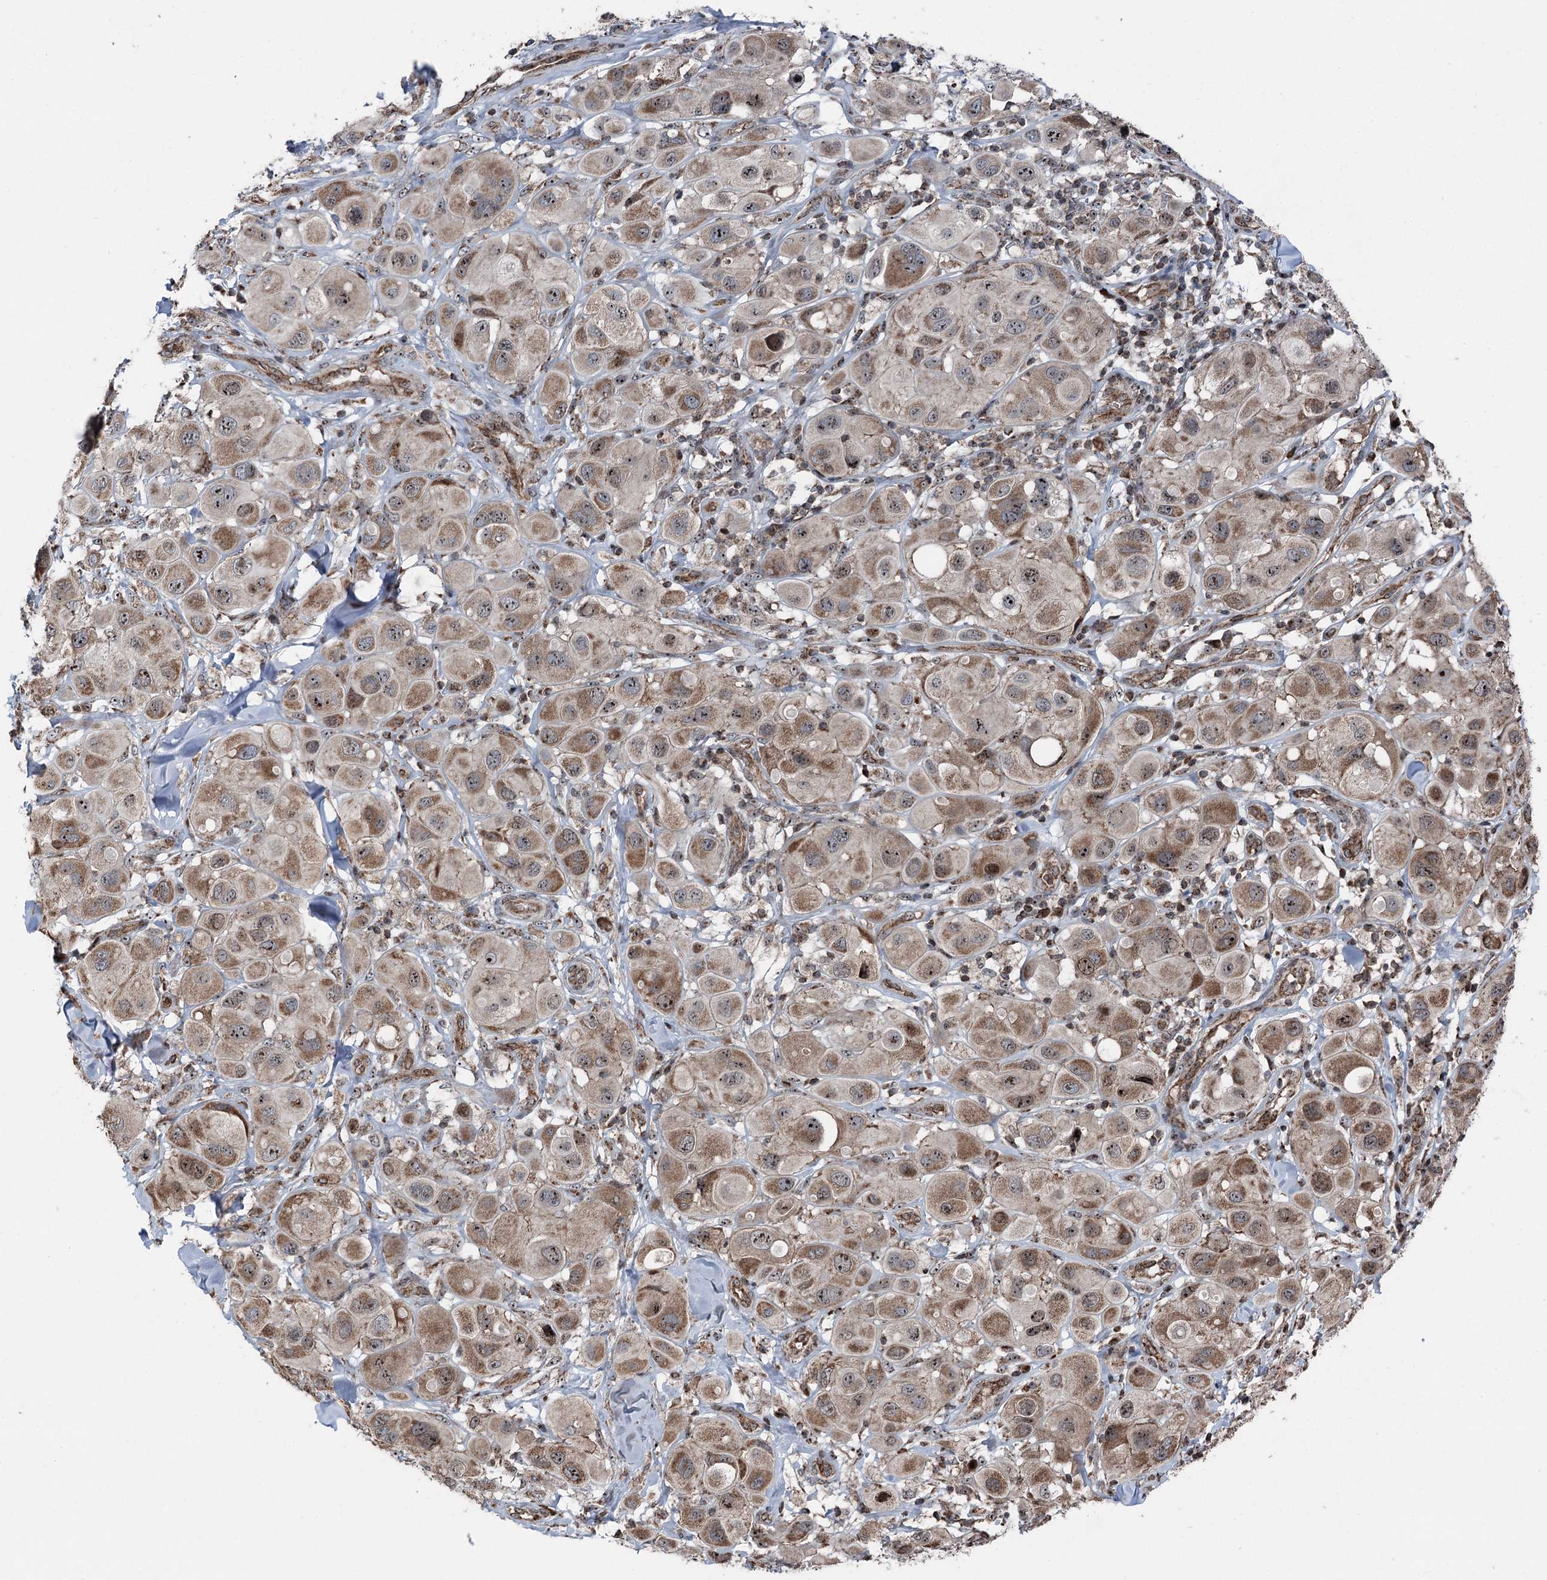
{"staining": {"intensity": "moderate", "quantity": ">75%", "location": "cytoplasmic/membranous,nuclear"}, "tissue": "melanoma", "cell_type": "Tumor cells", "image_type": "cancer", "snomed": [{"axis": "morphology", "description": "Malignant melanoma, Metastatic site"}, {"axis": "topography", "description": "Skin"}], "caption": "Protein staining reveals moderate cytoplasmic/membranous and nuclear expression in about >75% of tumor cells in melanoma. The protein of interest is shown in brown color, while the nuclei are stained blue.", "gene": "STEEP1", "patient": {"sex": "male", "age": 41}}